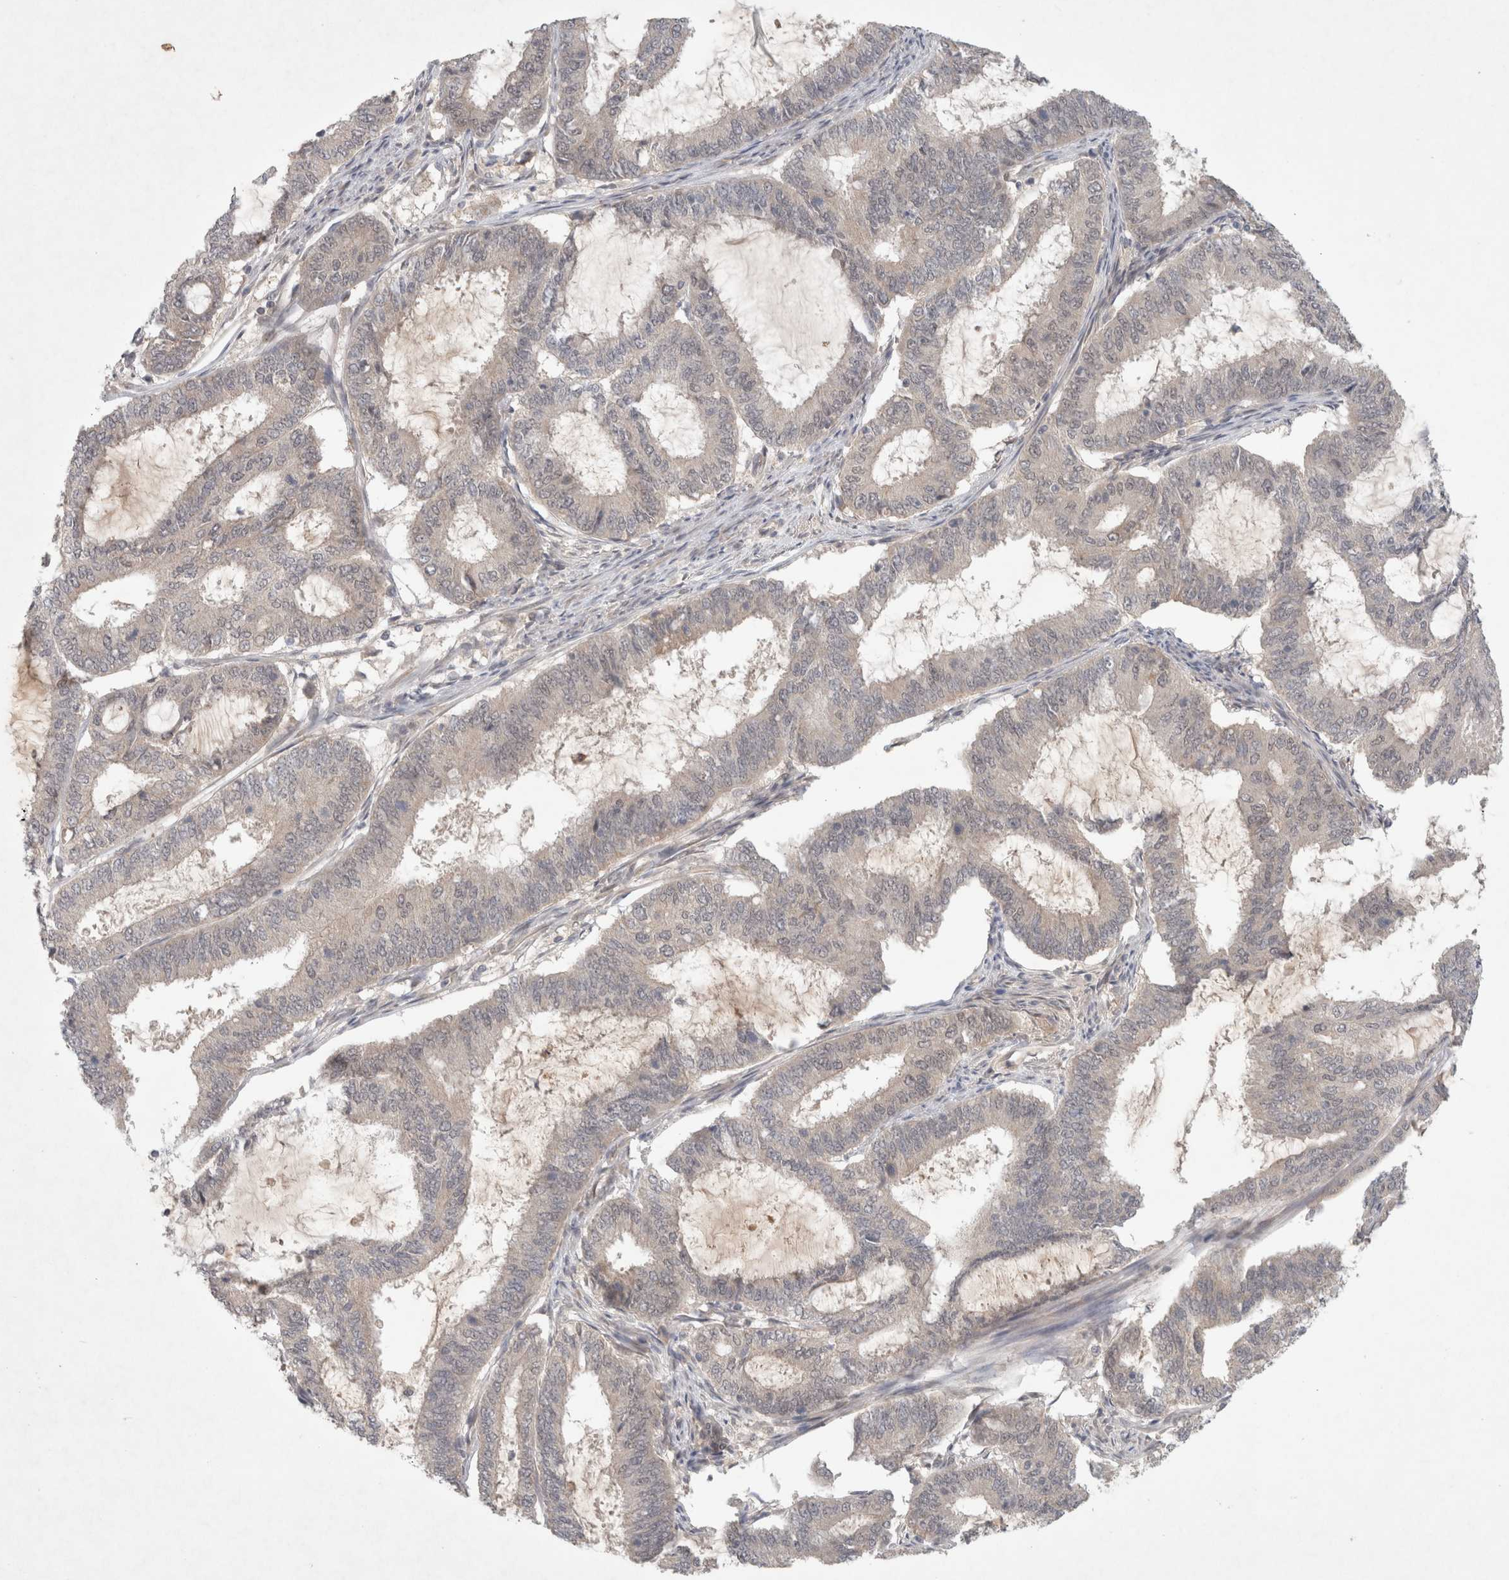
{"staining": {"intensity": "negative", "quantity": "none", "location": "none"}, "tissue": "endometrial cancer", "cell_type": "Tumor cells", "image_type": "cancer", "snomed": [{"axis": "morphology", "description": "Adenocarcinoma, NOS"}, {"axis": "topography", "description": "Endometrium"}], "caption": "The image demonstrates no significant staining in tumor cells of adenocarcinoma (endometrial).", "gene": "RASAL2", "patient": {"sex": "female", "age": 51}}